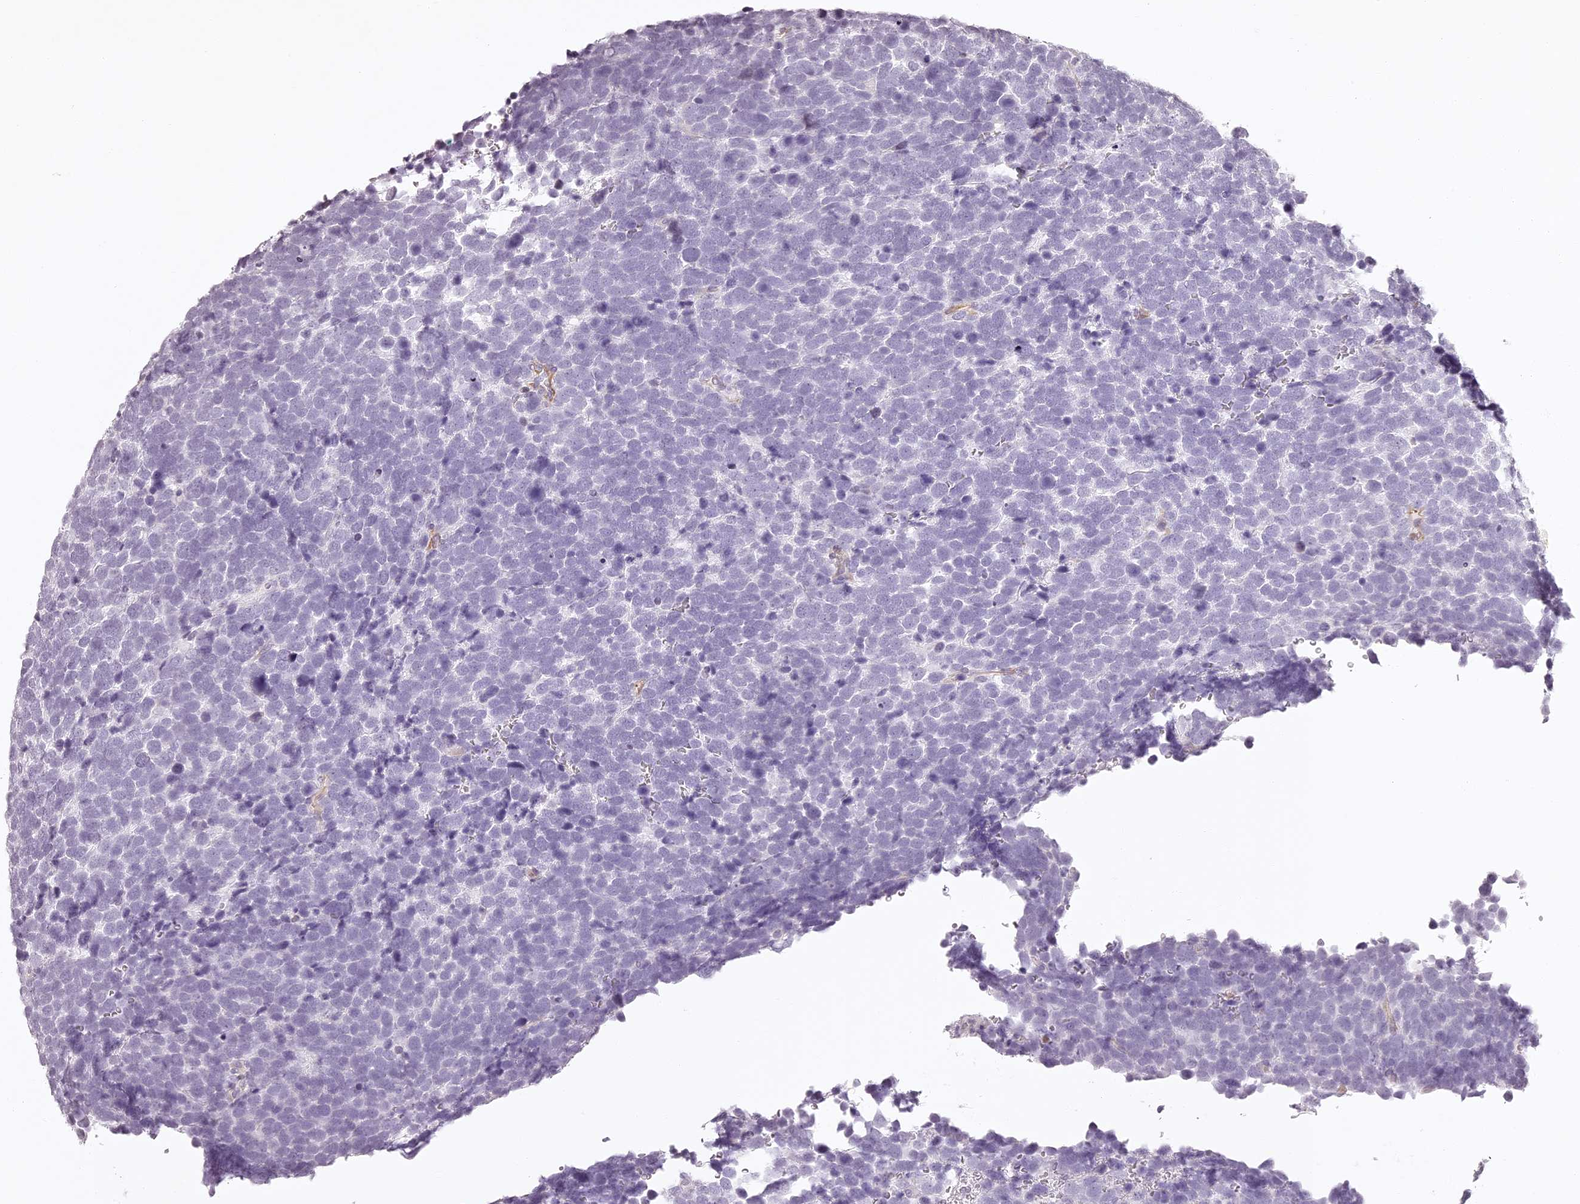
{"staining": {"intensity": "negative", "quantity": "none", "location": "none"}, "tissue": "urothelial cancer", "cell_type": "Tumor cells", "image_type": "cancer", "snomed": [{"axis": "morphology", "description": "Urothelial carcinoma, High grade"}, {"axis": "topography", "description": "Urinary bladder"}], "caption": "There is no significant positivity in tumor cells of urothelial carcinoma (high-grade).", "gene": "ELAPOR1", "patient": {"sex": "female", "age": 82}}